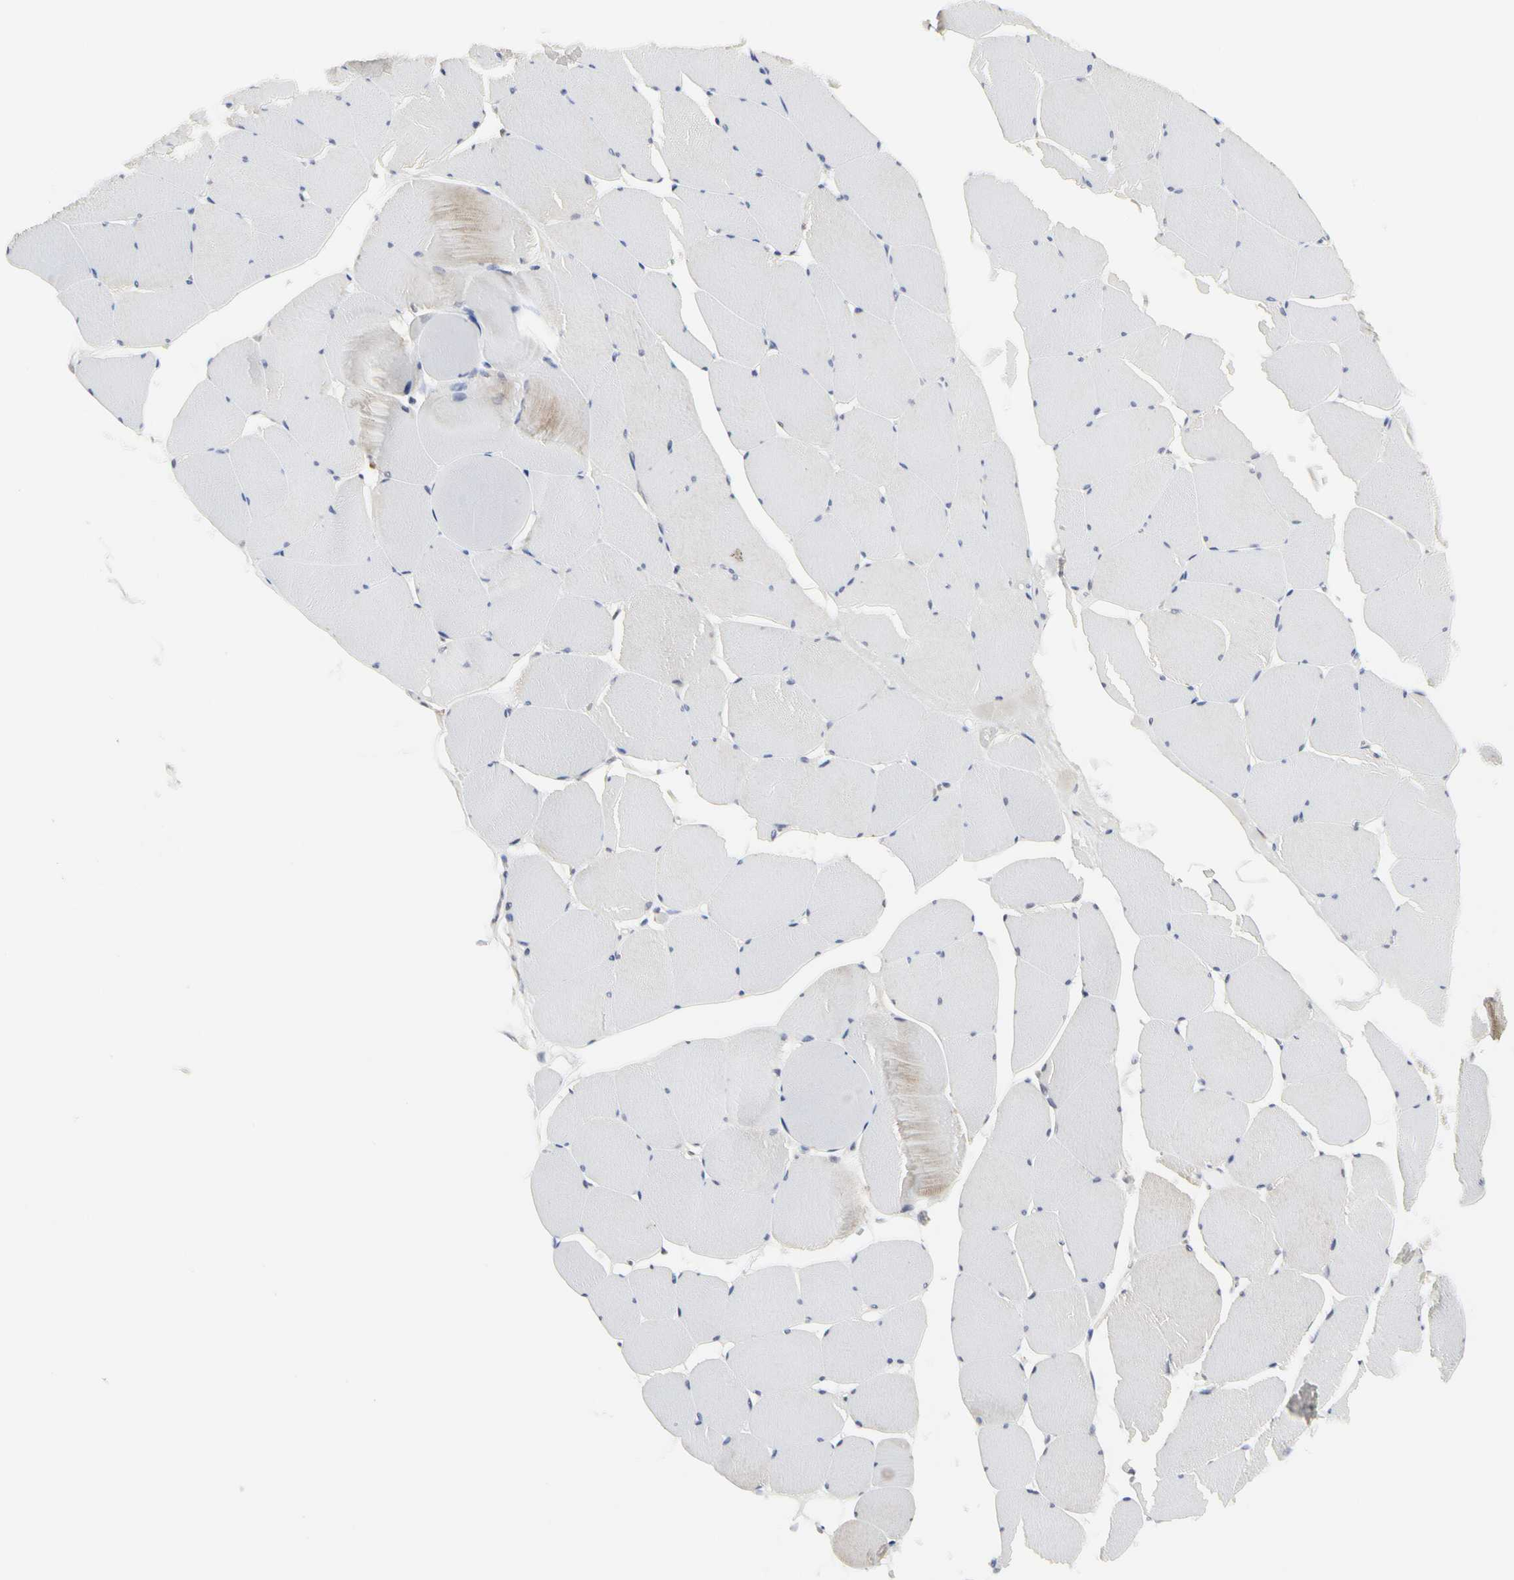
{"staining": {"intensity": "moderate", "quantity": "25%-75%", "location": "cytoplasmic/membranous"}, "tissue": "skeletal muscle", "cell_type": "Myocytes", "image_type": "normal", "snomed": [{"axis": "morphology", "description": "Normal tissue, NOS"}, {"axis": "topography", "description": "Skeletal muscle"}, {"axis": "topography", "description": "Salivary gland"}], "caption": "Skeletal muscle stained with DAB (3,3'-diaminobenzidine) immunohistochemistry exhibits medium levels of moderate cytoplasmic/membranous positivity in approximately 25%-75% of myocytes.", "gene": "SHANK2", "patient": {"sex": "male", "age": 62}}